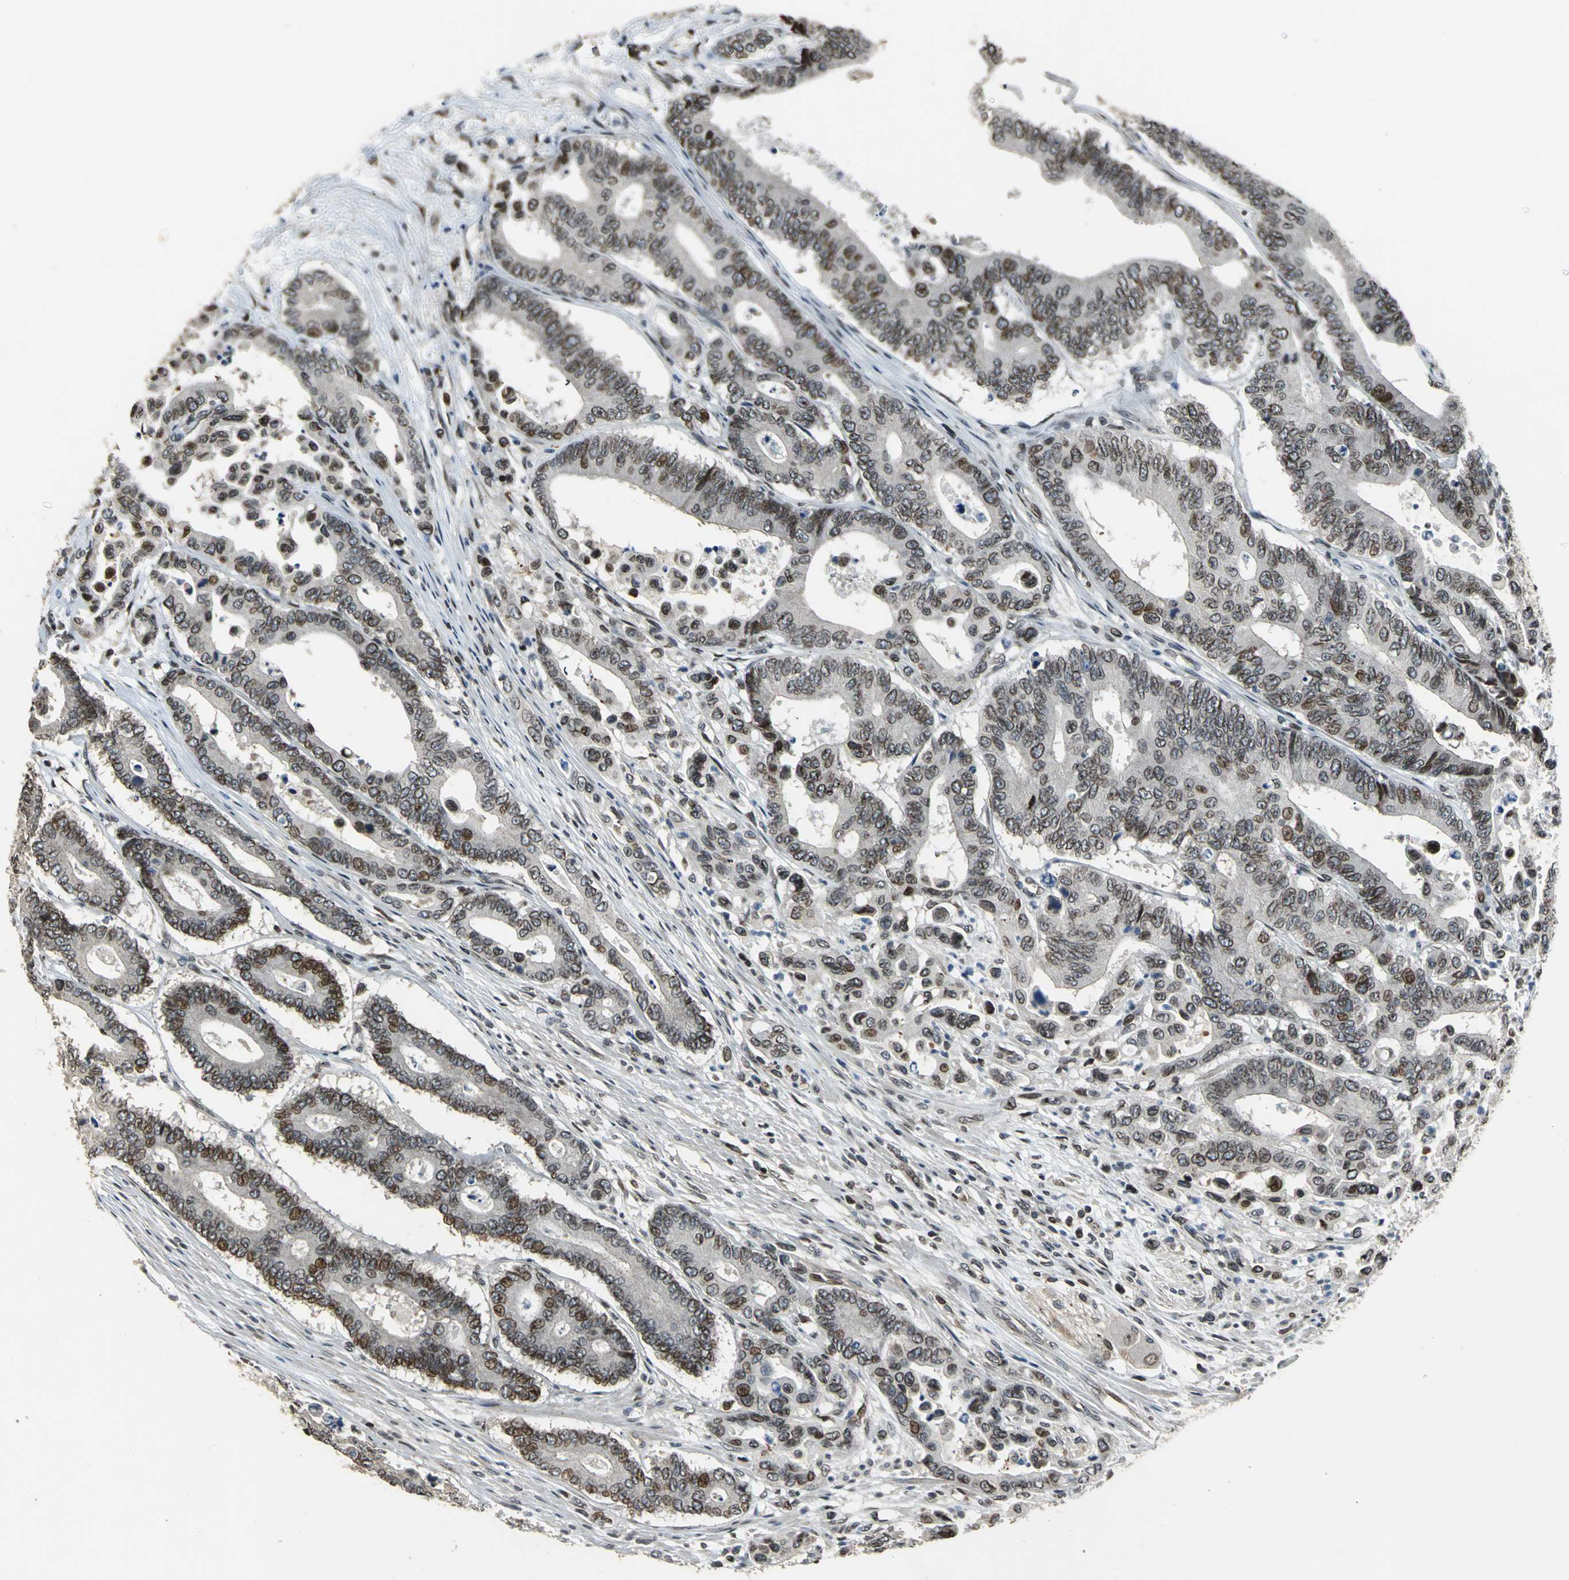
{"staining": {"intensity": "moderate", "quantity": "25%-75%", "location": "nuclear"}, "tissue": "colorectal cancer", "cell_type": "Tumor cells", "image_type": "cancer", "snomed": [{"axis": "morphology", "description": "Normal tissue, NOS"}, {"axis": "morphology", "description": "Adenocarcinoma, NOS"}, {"axis": "topography", "description": "Colon"}], "caption": "Protein expression analysis of colorectal adenocarcinoma shows moderate nuclear positivity in approximately 25%-75% of tumor cells. (DAB (3,3'-diaminobenzidine) IHC with brightfield microscopy, high magnification).", "gene": "BRIP1", "patient": {"sex": "male", "age": 82}}